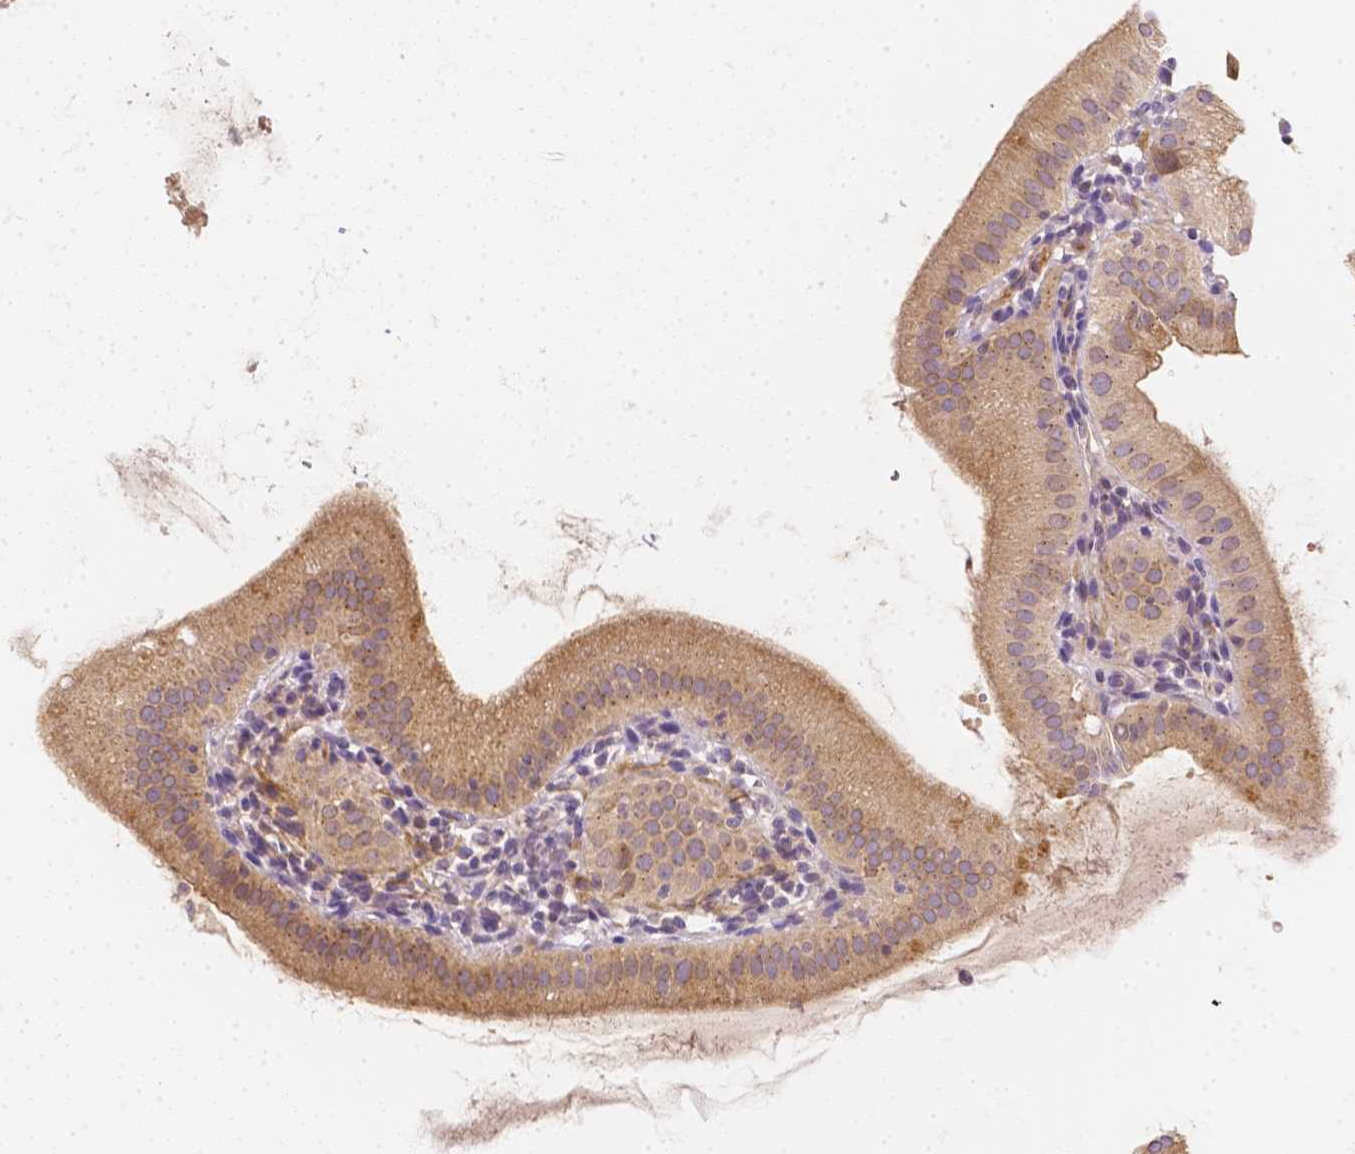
{"staining": {"intensity": "moderate", "quantity": ">75%", "location": "cytoplasmic/membranous"}, "tissue": "gallbladder", "cell_type": "Glandular cells", "image_type": "normal", "snomed": [{"axis": "morphology", "description": "Normal tissue, NOS"}, {"axis": "topography", "description": "Gallbladder"}], "caption": "Normal gallbladder exhibits moderate cytoplasmic/membranous expression in about >75% of glandular cells The staining was performed using DAB to visualize the protein expression in brown, while the nuclei were stained in blue with hematoxylin (Magnification: 20x)..", "gene": "C10orf67", "patient": {"sex": "female", "age": 65}}